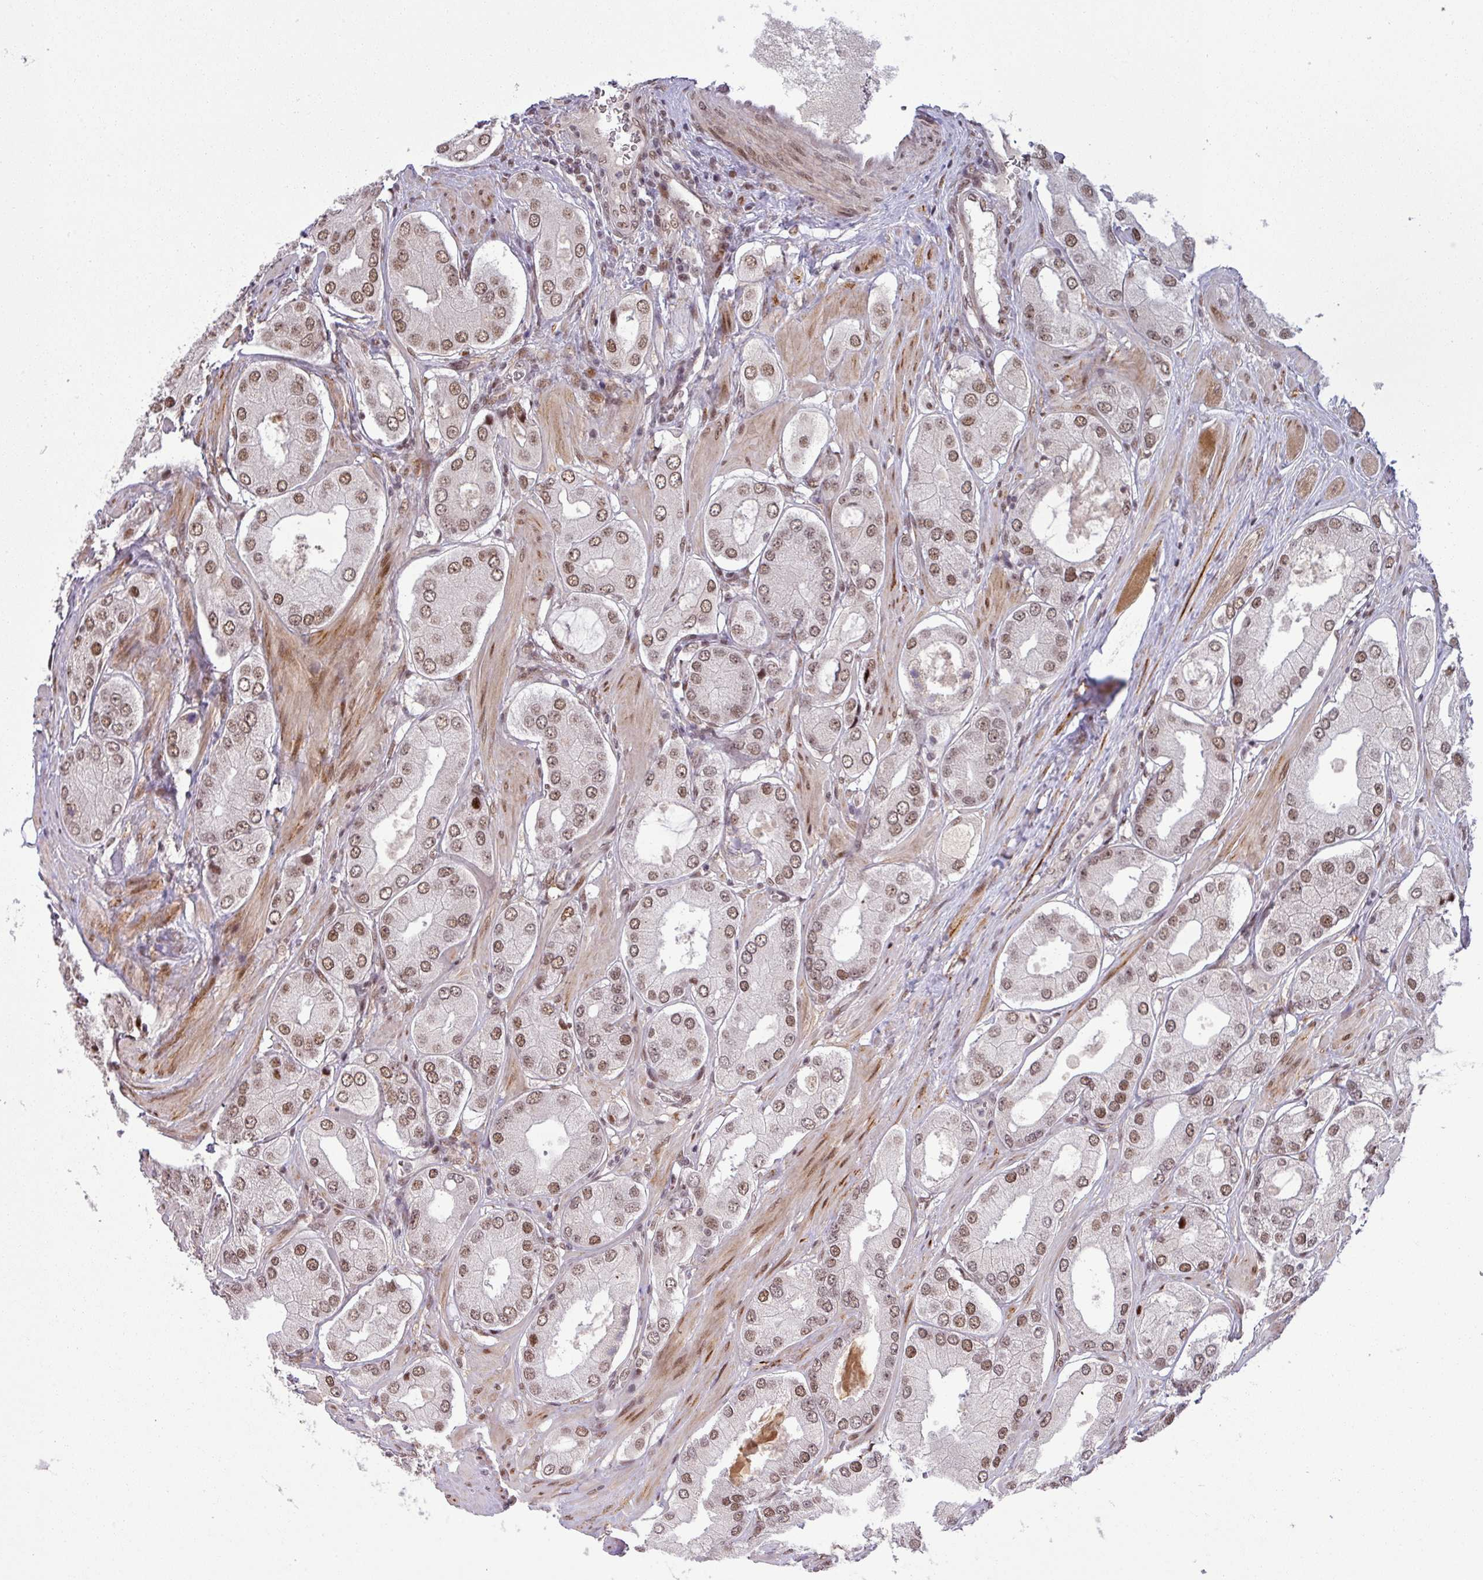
{"staining": {"intensity": "moderate", "quantity": ">75%", "location": "nuclear"}, "tissue": "prostate cancer", "cell_type": "Tumor cells", "image_type": "cancer", "snomed": [{"axis": "morphology", "description": "Adenocarcinoma, Low grade"}, {"axis": "topography", "description": "Prostate"}], "caption": "A photomicrograph of low-grade adenocarcinoma (prostate) stained for a protein displays moderate nuclear brown staining in tumor cells.", "gene": "PTPN20", "patient": {"sex": "male", "age": 42}}